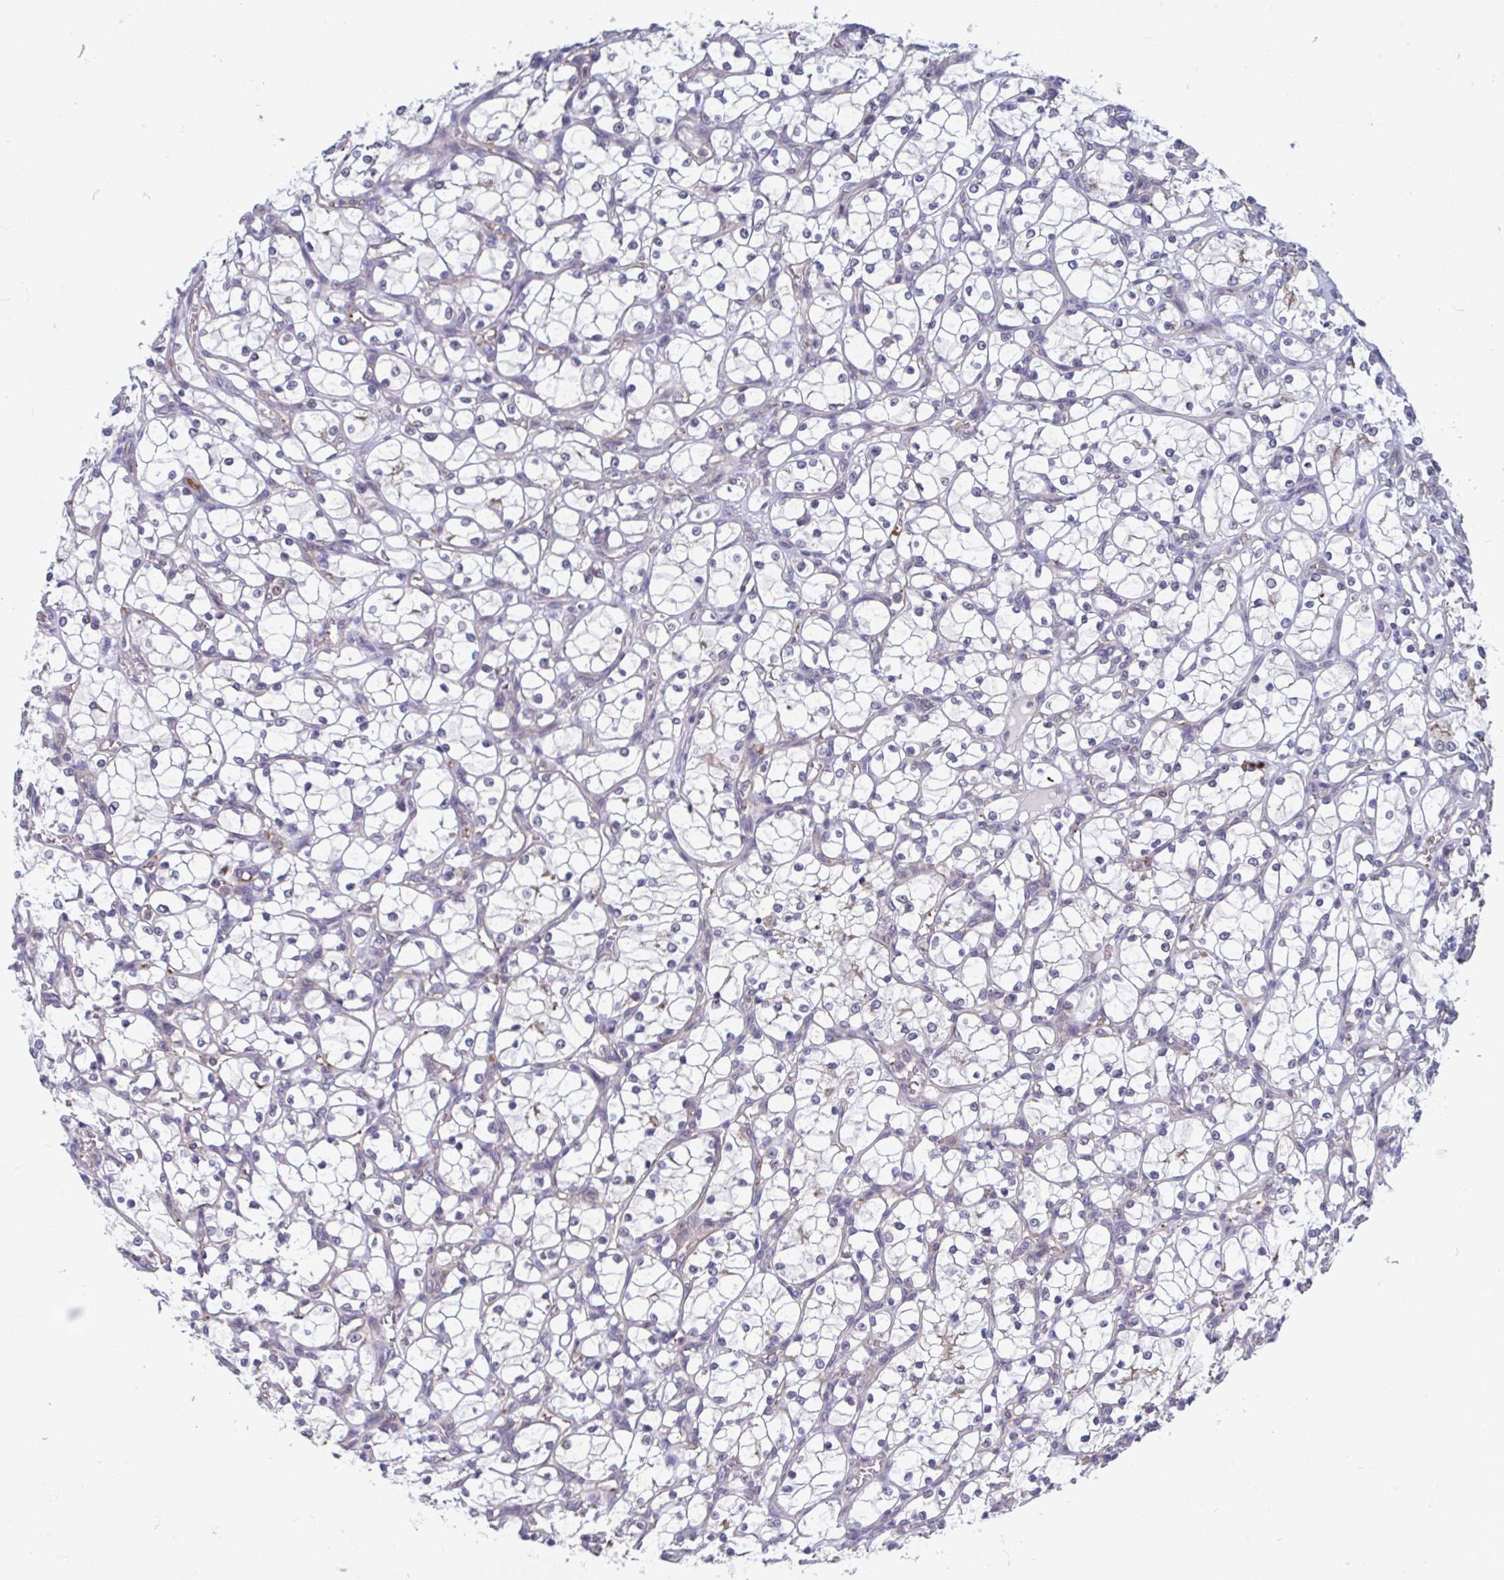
{"staining": {"intensity": "negative", "quantity": "none", "location": "none"}, "tissue": "renal cancer", "cell_type": "Tumor cells", "image_type": "cancer", "snomed": [{"axis": "morphology", "description": "Adenocarcinoma, NOS"}, {"axis": "topography", "description": "Kidney"}], "caption": "Tumor cells show no significant expression in renal cancer.", "gene": "LRRC38", "patient": {"sex": "female", "age": 69}}